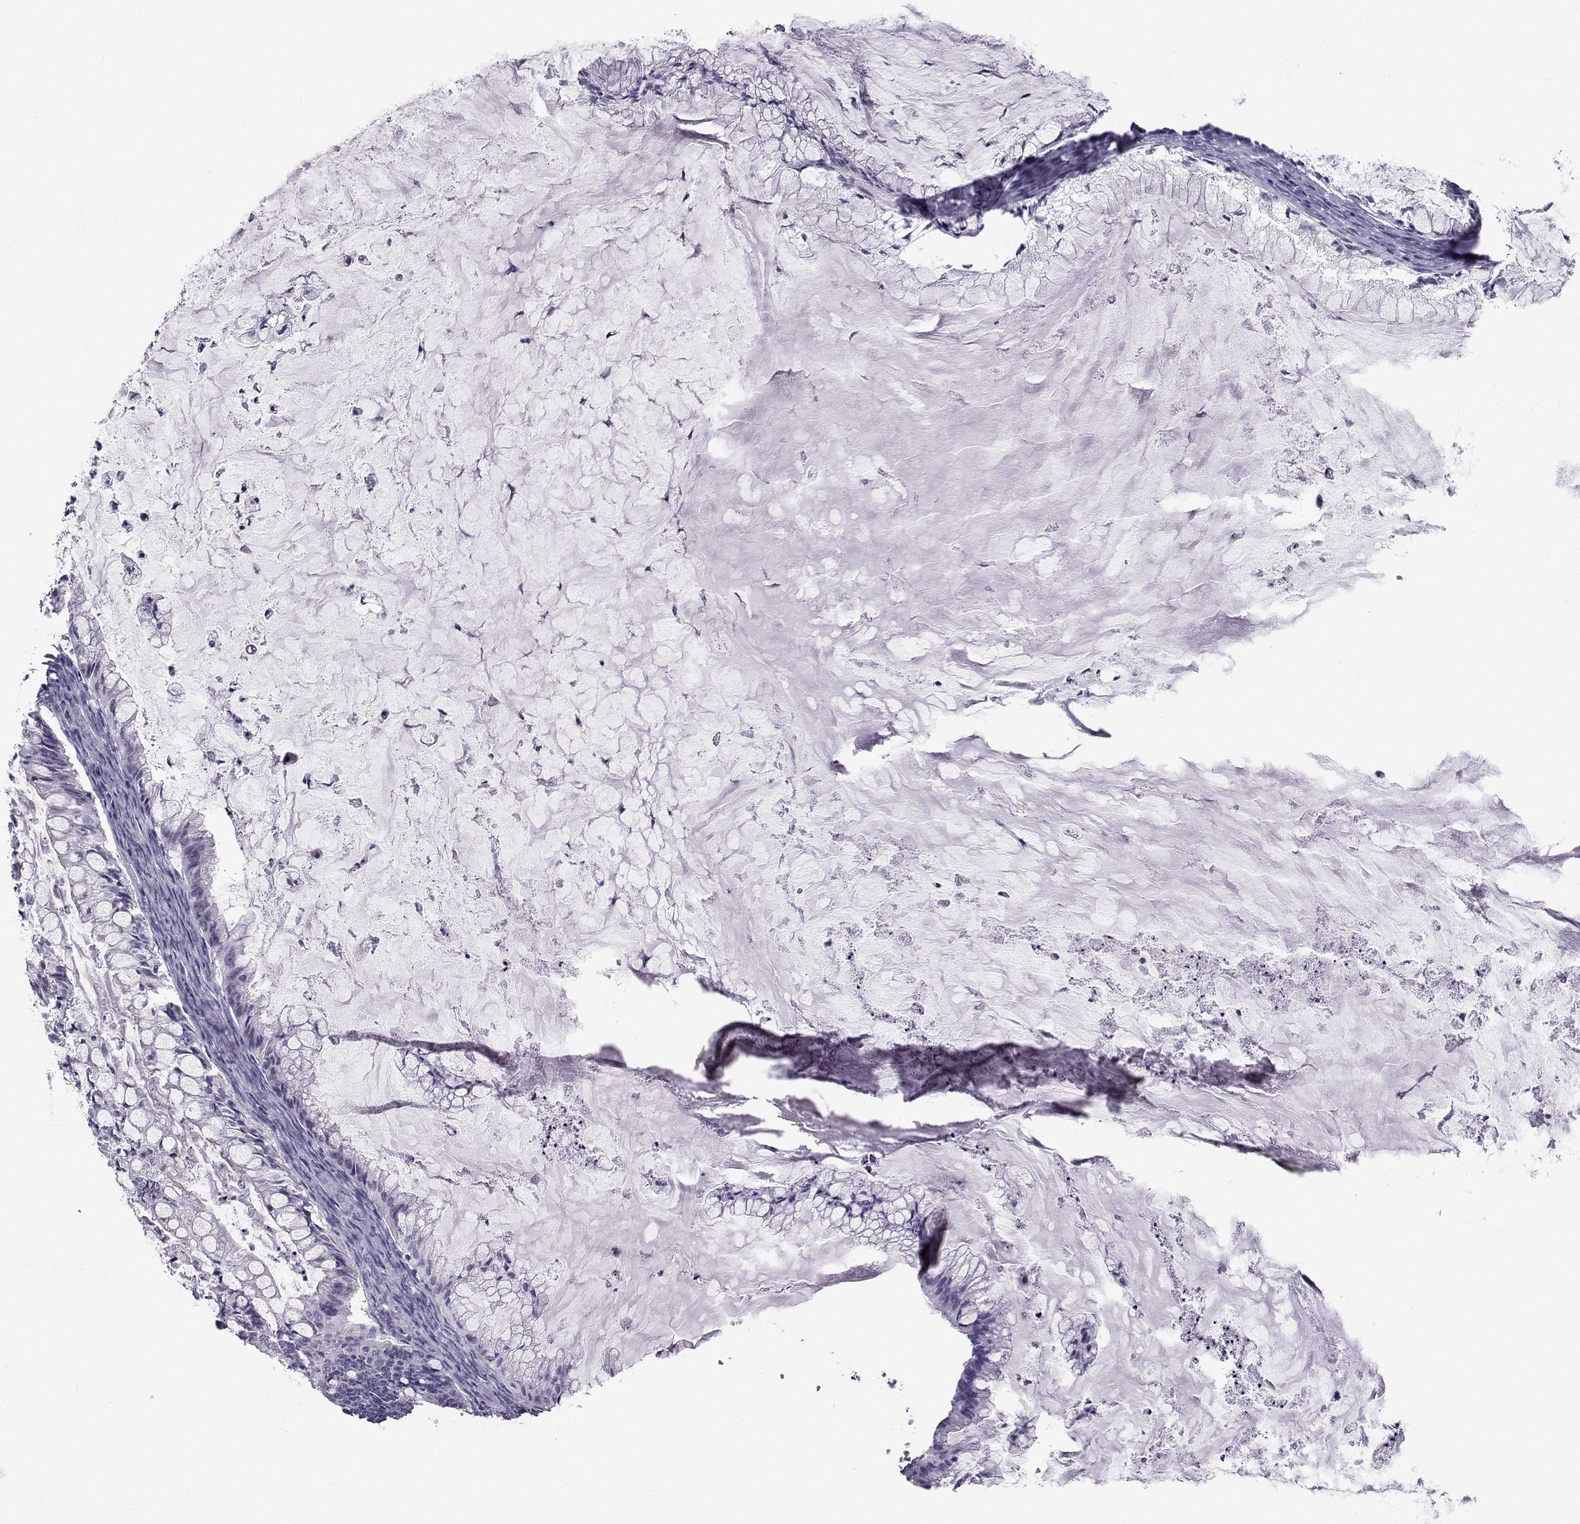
{"staining": {"intensity": "negative", "quantity": "none", "location": "none"}, "tissue": "ovarian cancer", "cell_type": "Tumor cells", "image_type": "cancer", "snomed": [{"axis": "morphology", "description": "Cystadenocarcinoma, mucinous, NOS"}, {"axis": "topography", "description": "Ovary"}], "caption": "Tumor cells show no significant protein positivity in ovarian cancer.", "gene": "TEDC2", "patient": {"sex": "female", "age": 57}}